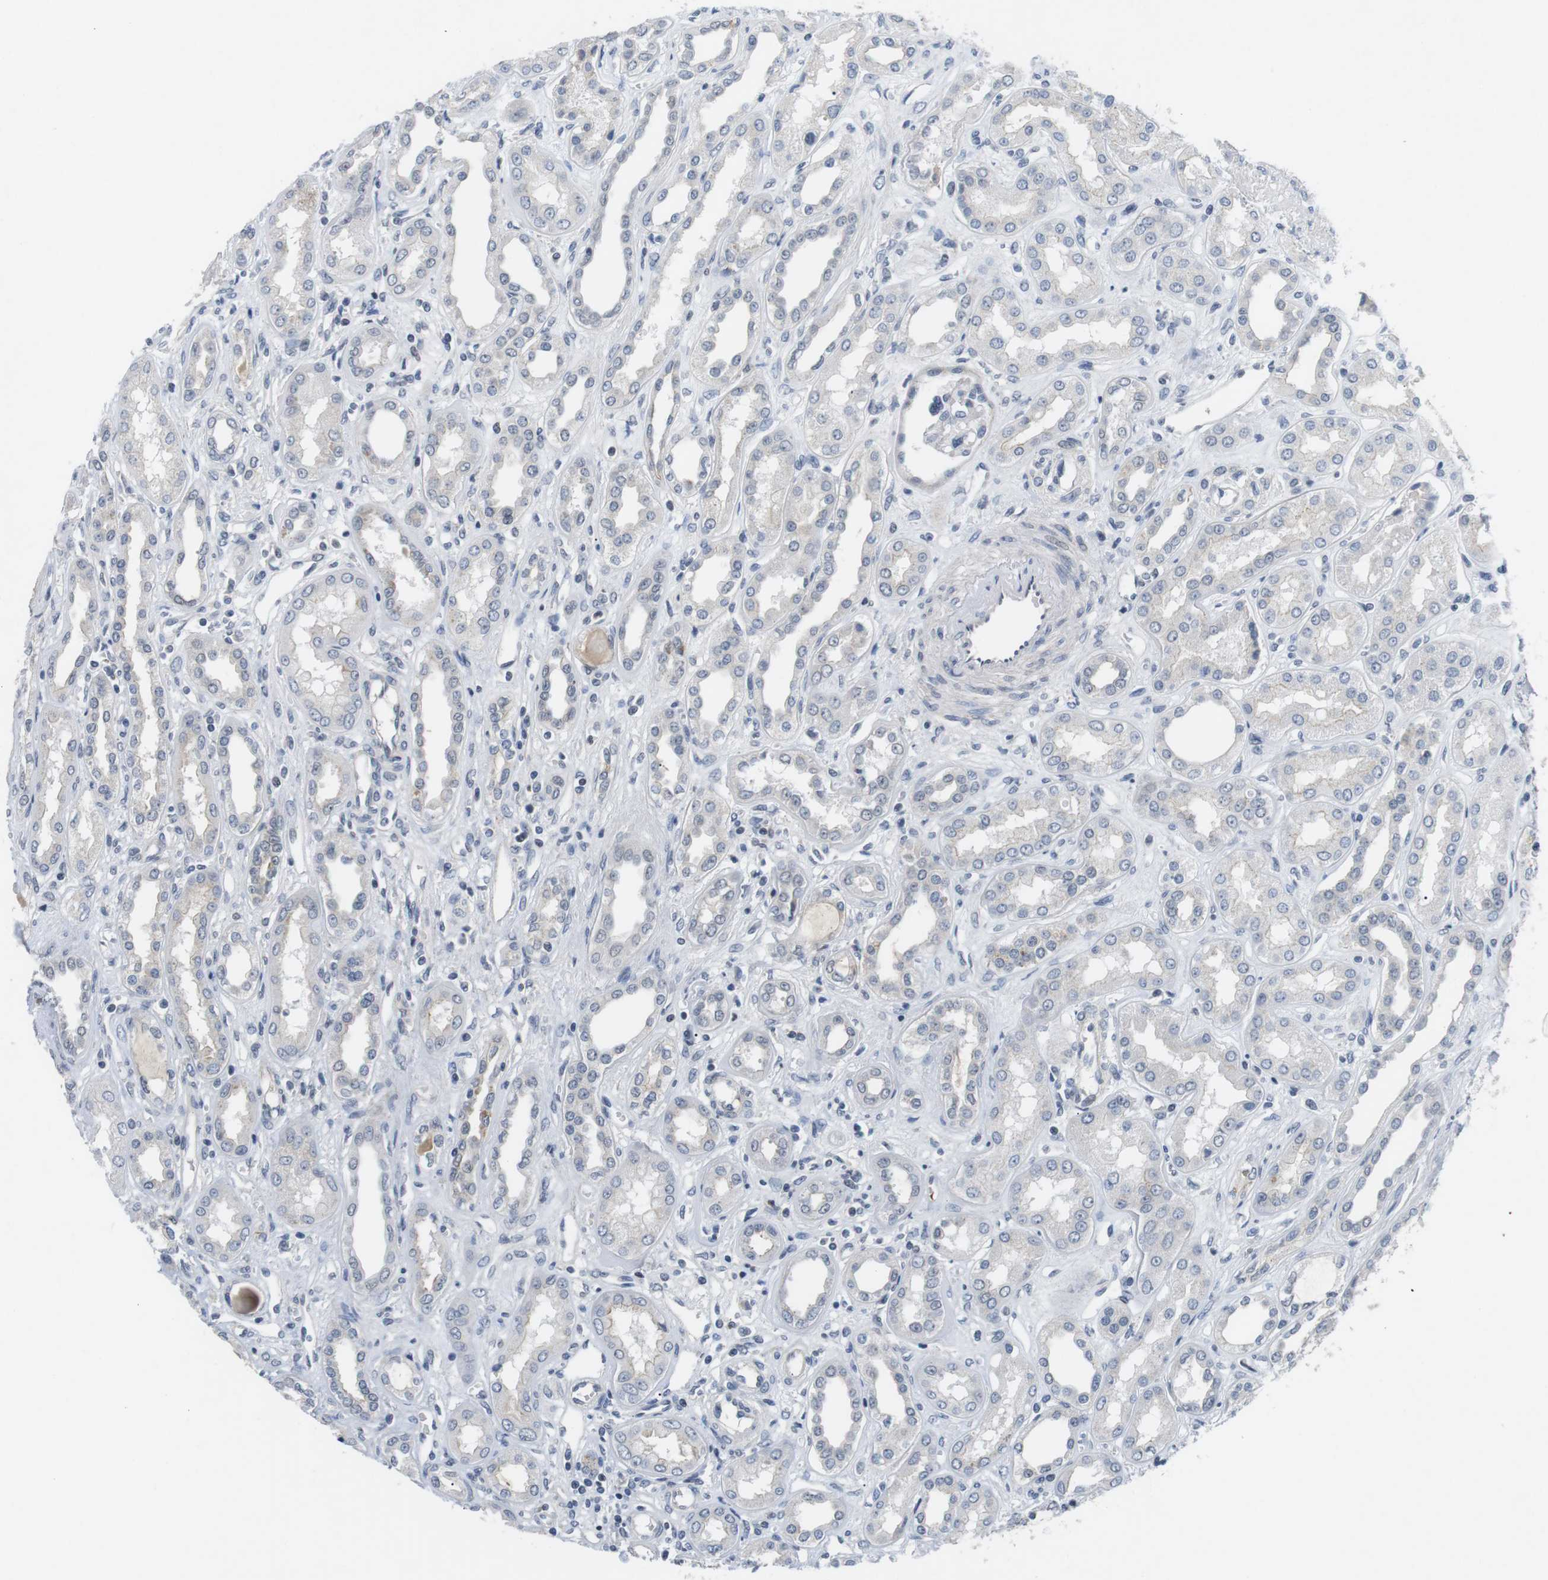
{"staining": {"intensity": "moderate", "quantity": "<25%", "location": "nuclear"}, "tissue": "kidney", "cell_type": "Cells in glomeruli", "image_type": "normal", "snomed": [{"axis": "morphology", "description": "Normal tissue, NOS"}, {"axis": "topography", "description": "Kidney"}], "caption": "DAB (3,3'-diaminobenzidine) immunohistochemical staining of unremarkable human kidney shows moderate nuclear protein expression in about <25% of cells in glomeruli. The protein of interest is stained brown, and the nuclei are stained in blue (DAB IHC with brightfield microscopy, high magnification).", "gene": "NECTIN1", "patient": {"sex": "male", "age": 59}}